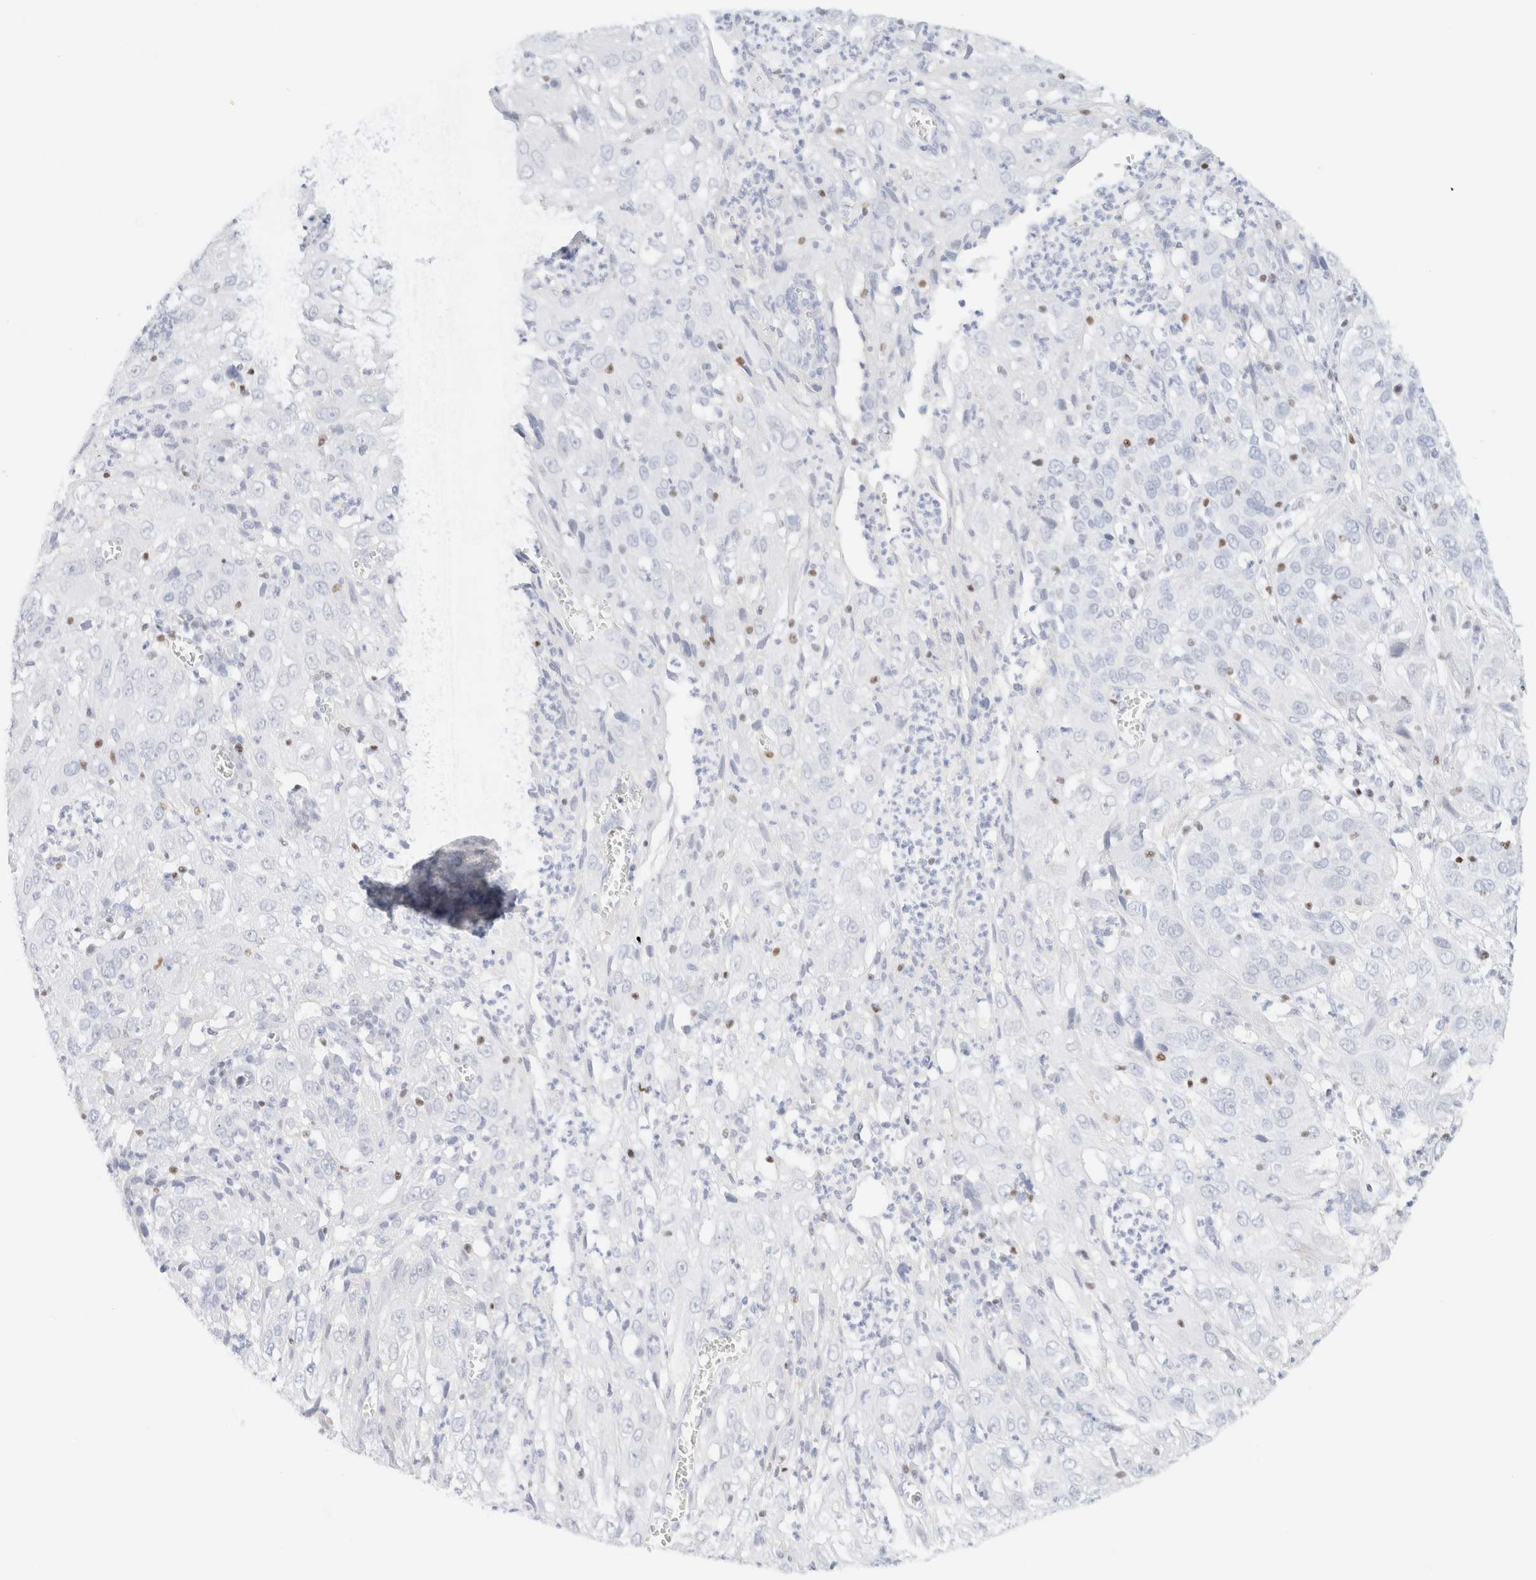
{"staining": {"intensity": "negative", "quantity": "none", "location": "none"}, "tissue": "cervical cancer", "cell_type": "Tumor cells", "image_type": "cancer", "snomed": [{"axis": "morphology", "description": "Squamous cell carcinoma, NOS"}, {"axis": "topography", "description": "Cervix"}], "caption": "An immunohistochemistry (IHC) photomicrograph of cervical cancer (squamous cell carcinoma) is shown. There is no staining in tumor cells of cervical cancer (squamous cell carcinoma).", "gene": "IKZF3", "patient": {"sex": "female", "age": 32}}